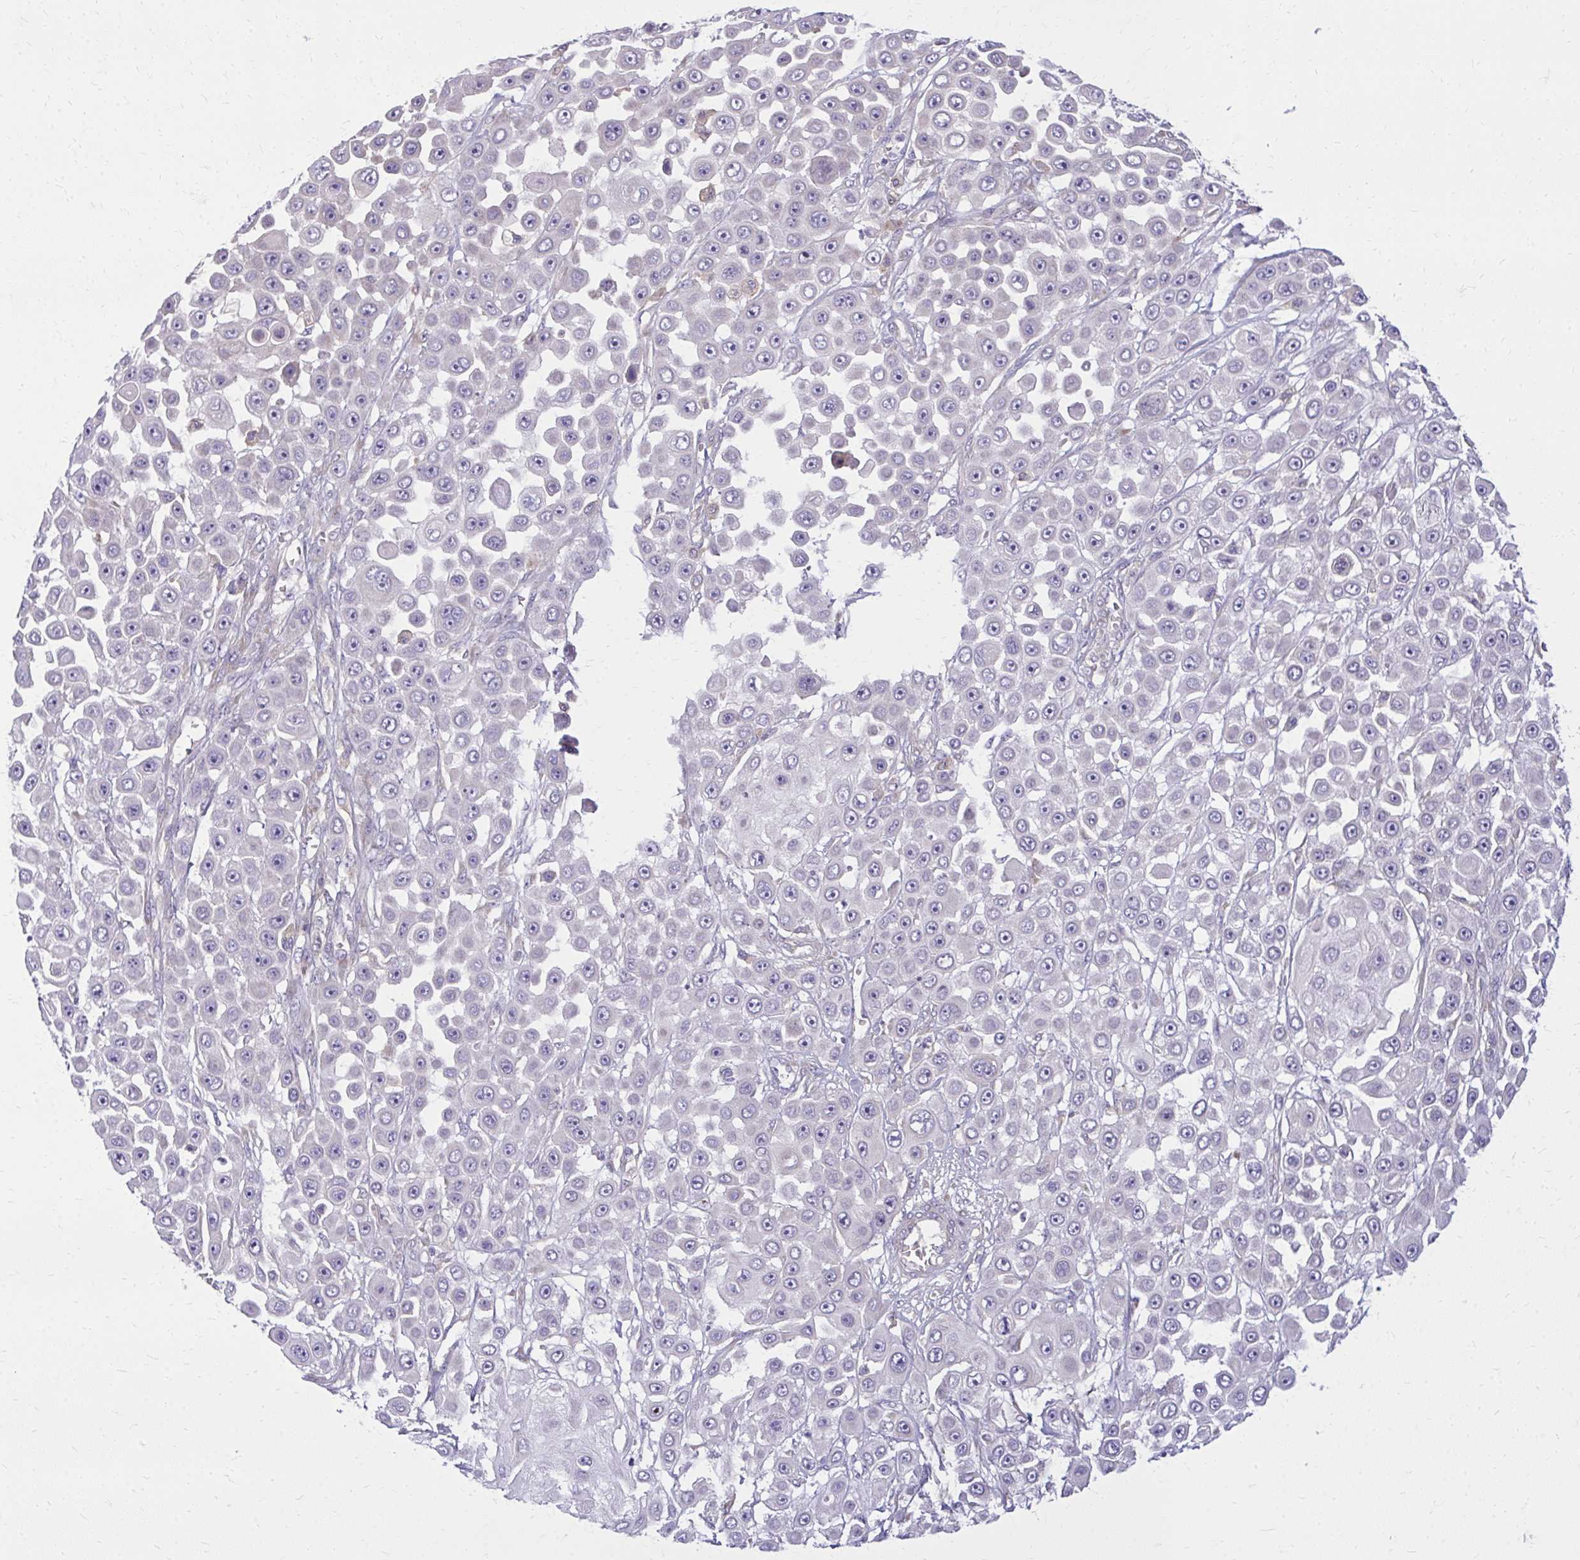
{"staining": {"intensity": "negative", "quantity": "none", "location": "none"}, "tissue": "skin cancer", "cell_type": "Tumor cells", "image_type": "cancer", "snomed": [{"axis": "morphology", "description": "Squamous cell carcinoma, NOS"}, {"axis": "topography", "description": "Skin"}], "caption": "This is a photomicrograph of IHC staining of skin cancer (squamous cell carcinoma), which shows no positivity in tumor cells.", "gene": "CEMP1", "patient": {"sex": "male", "age": 67}}